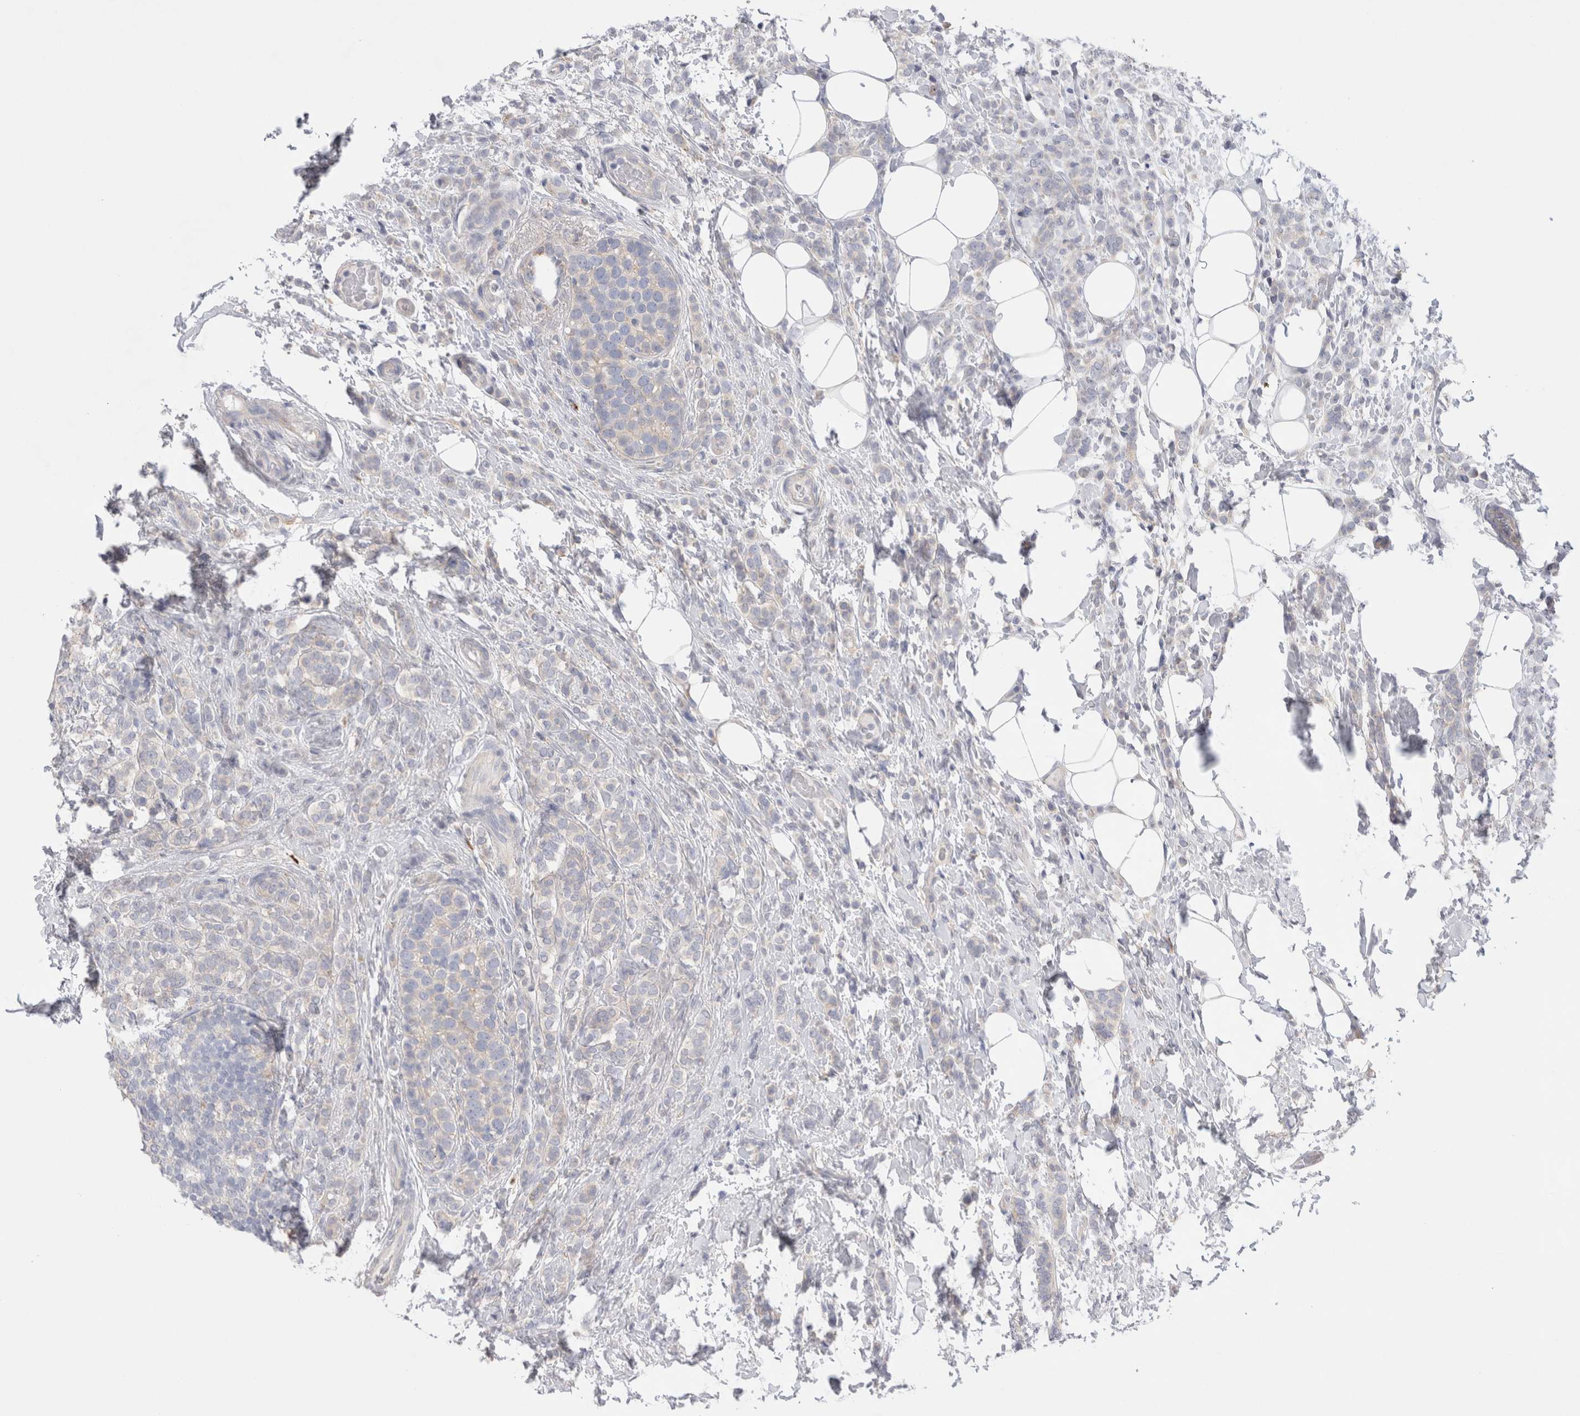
{"staining": {"intensity": "negative", "quantity": "none", "location": "none"}, "tissue": "breast cancer", "cell_type": "Tumor cells", "image_type": "cancer", "snomed": [{"axis": "morphology", "description": "Lobular carcinoma"}, {"axis": "topography", "description": "Breast"}], "caption": "Photomicrograph shows no protein expression in tumor cells of breast cancer tissue.", "gene": "RBM12B", "patient": {"sex": "female", "age": 50}}